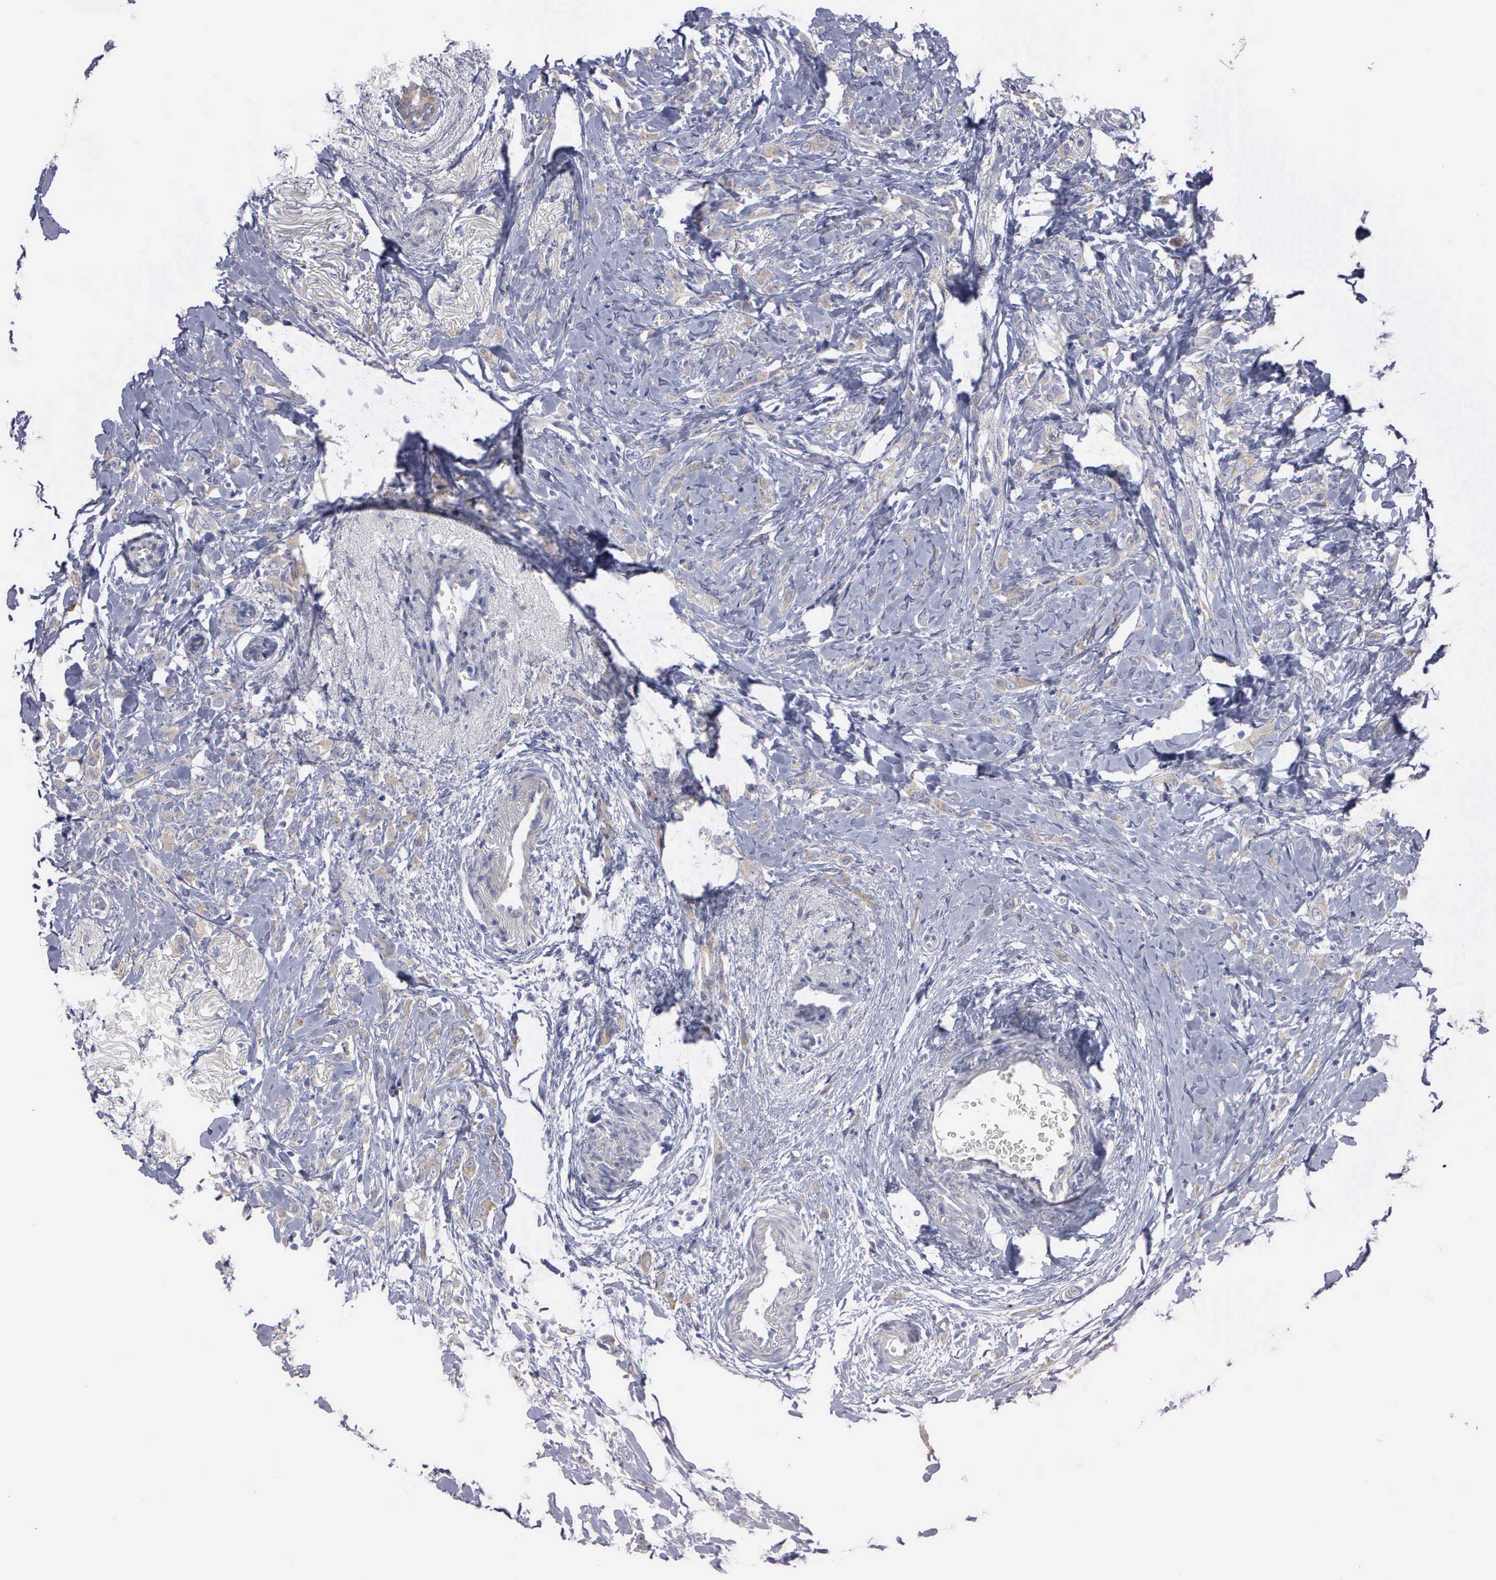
{"staining": {"intensity": "weak", "quantity": "25%-75%", "location": "cytoplasmic/membranous"}, "tissue": "breast cancer", "cell_type": "Tumor cells", "image_type": "cancer", "snomed": [{"axis": "morphology", "description": "Lobular carcinoma"}, {"axis": "topography", "description": "Breast"}], "caption": "Breast lobular carcinoma was stained to show a protein in brown. There is low levels of weak cytoplasmic/membranous positivity in about 25%-75% of tumor cells.", "gene": "CEP170B", "patient": {"sex": "female", "age": 57}}